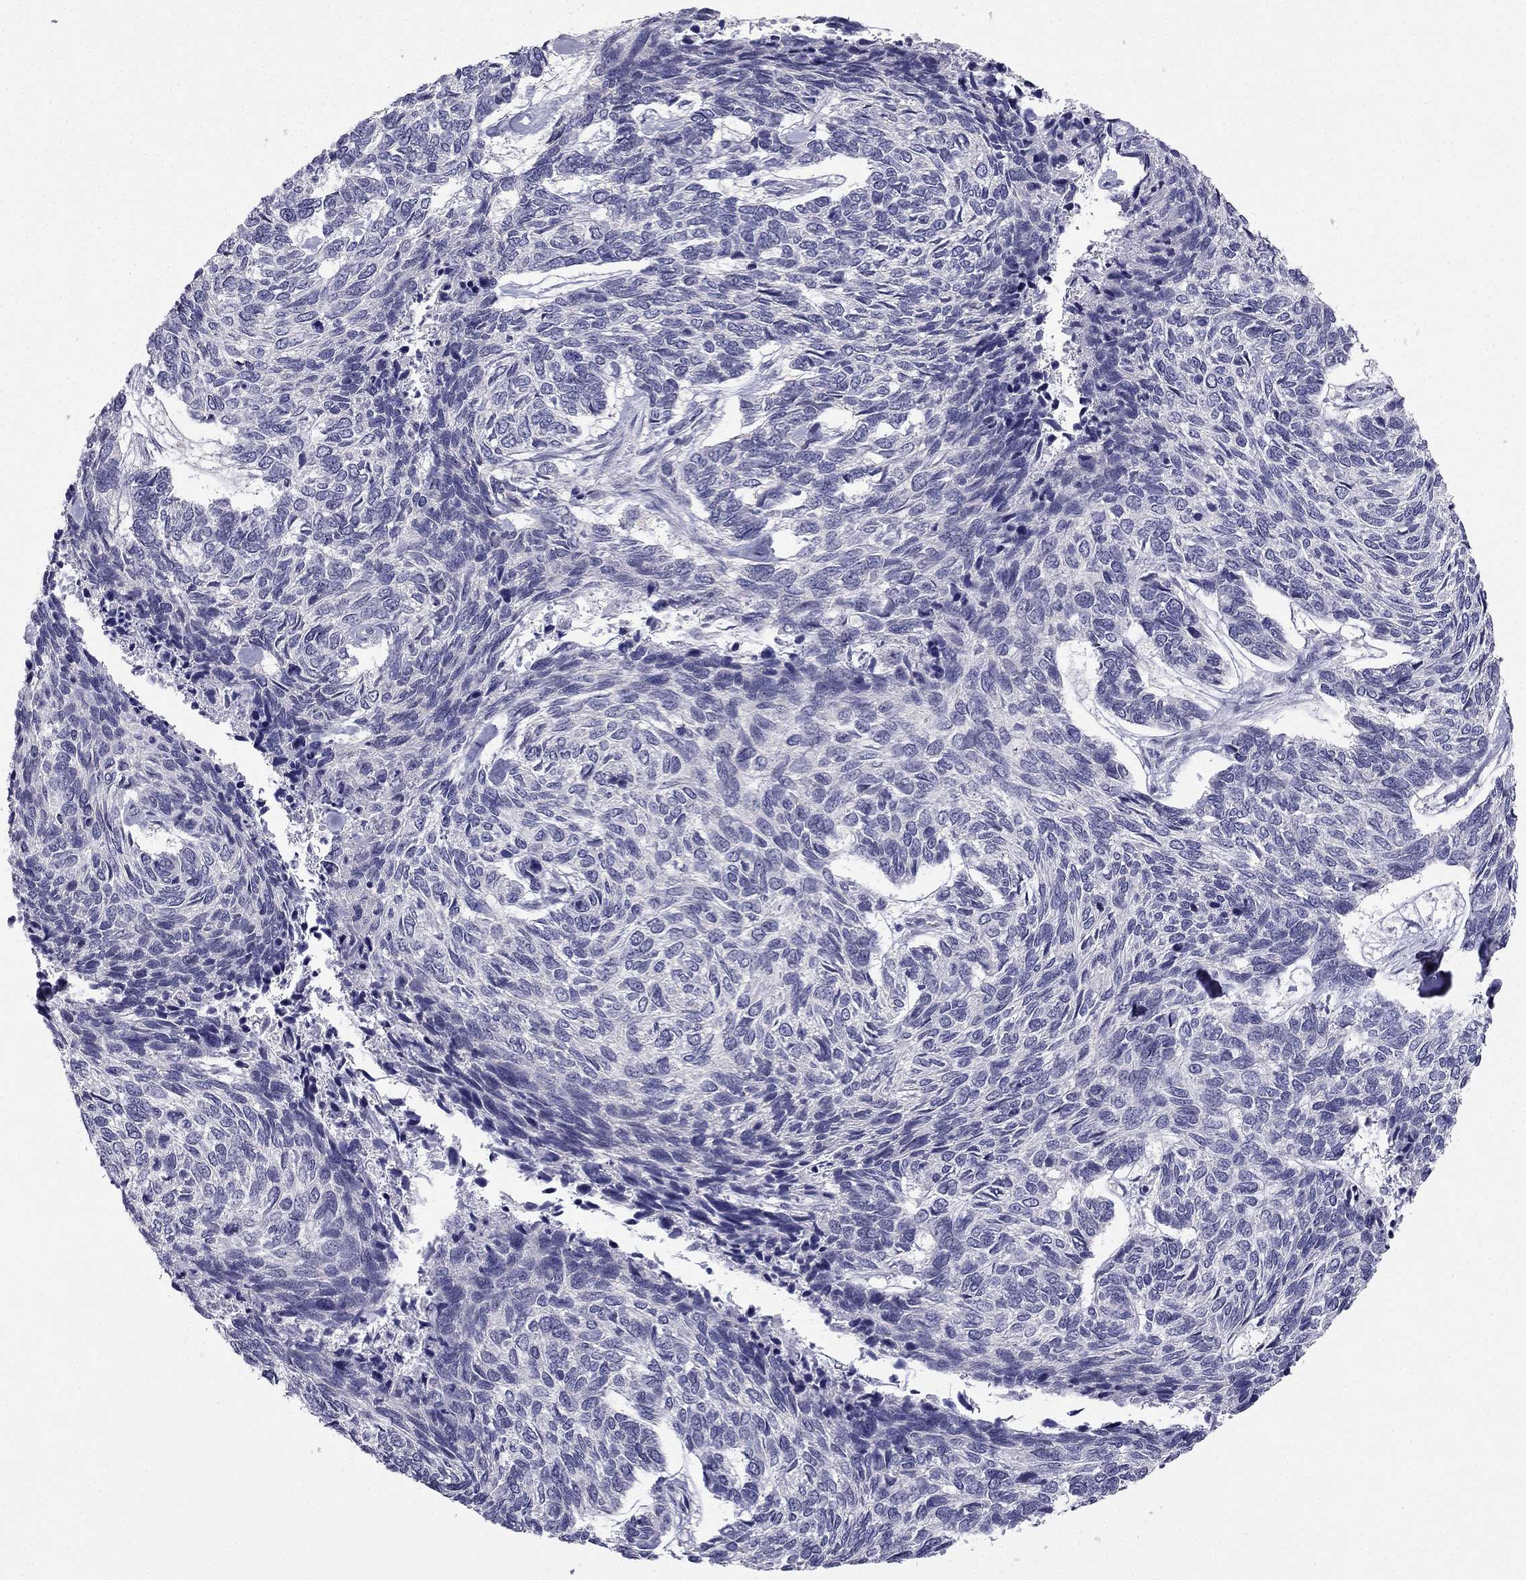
{"staining": {"intensity": "negative", "quantity": "none", "location": "none"}, "tissue": "skin cancer", "cell_type": "Tumor cells", "image_type": "cancer", "snomed": [{"axis": "morphology", "description": "Basal cell carcinoma"}, {"axis": "topography", "description": "Skin"}], "caption": "The histopathology image displays no significant staining in tumor cells of skin cancer (basal cell carcinoma).", "gene": "C16orf89", "patient": {"sex": "female", "age": 65}}